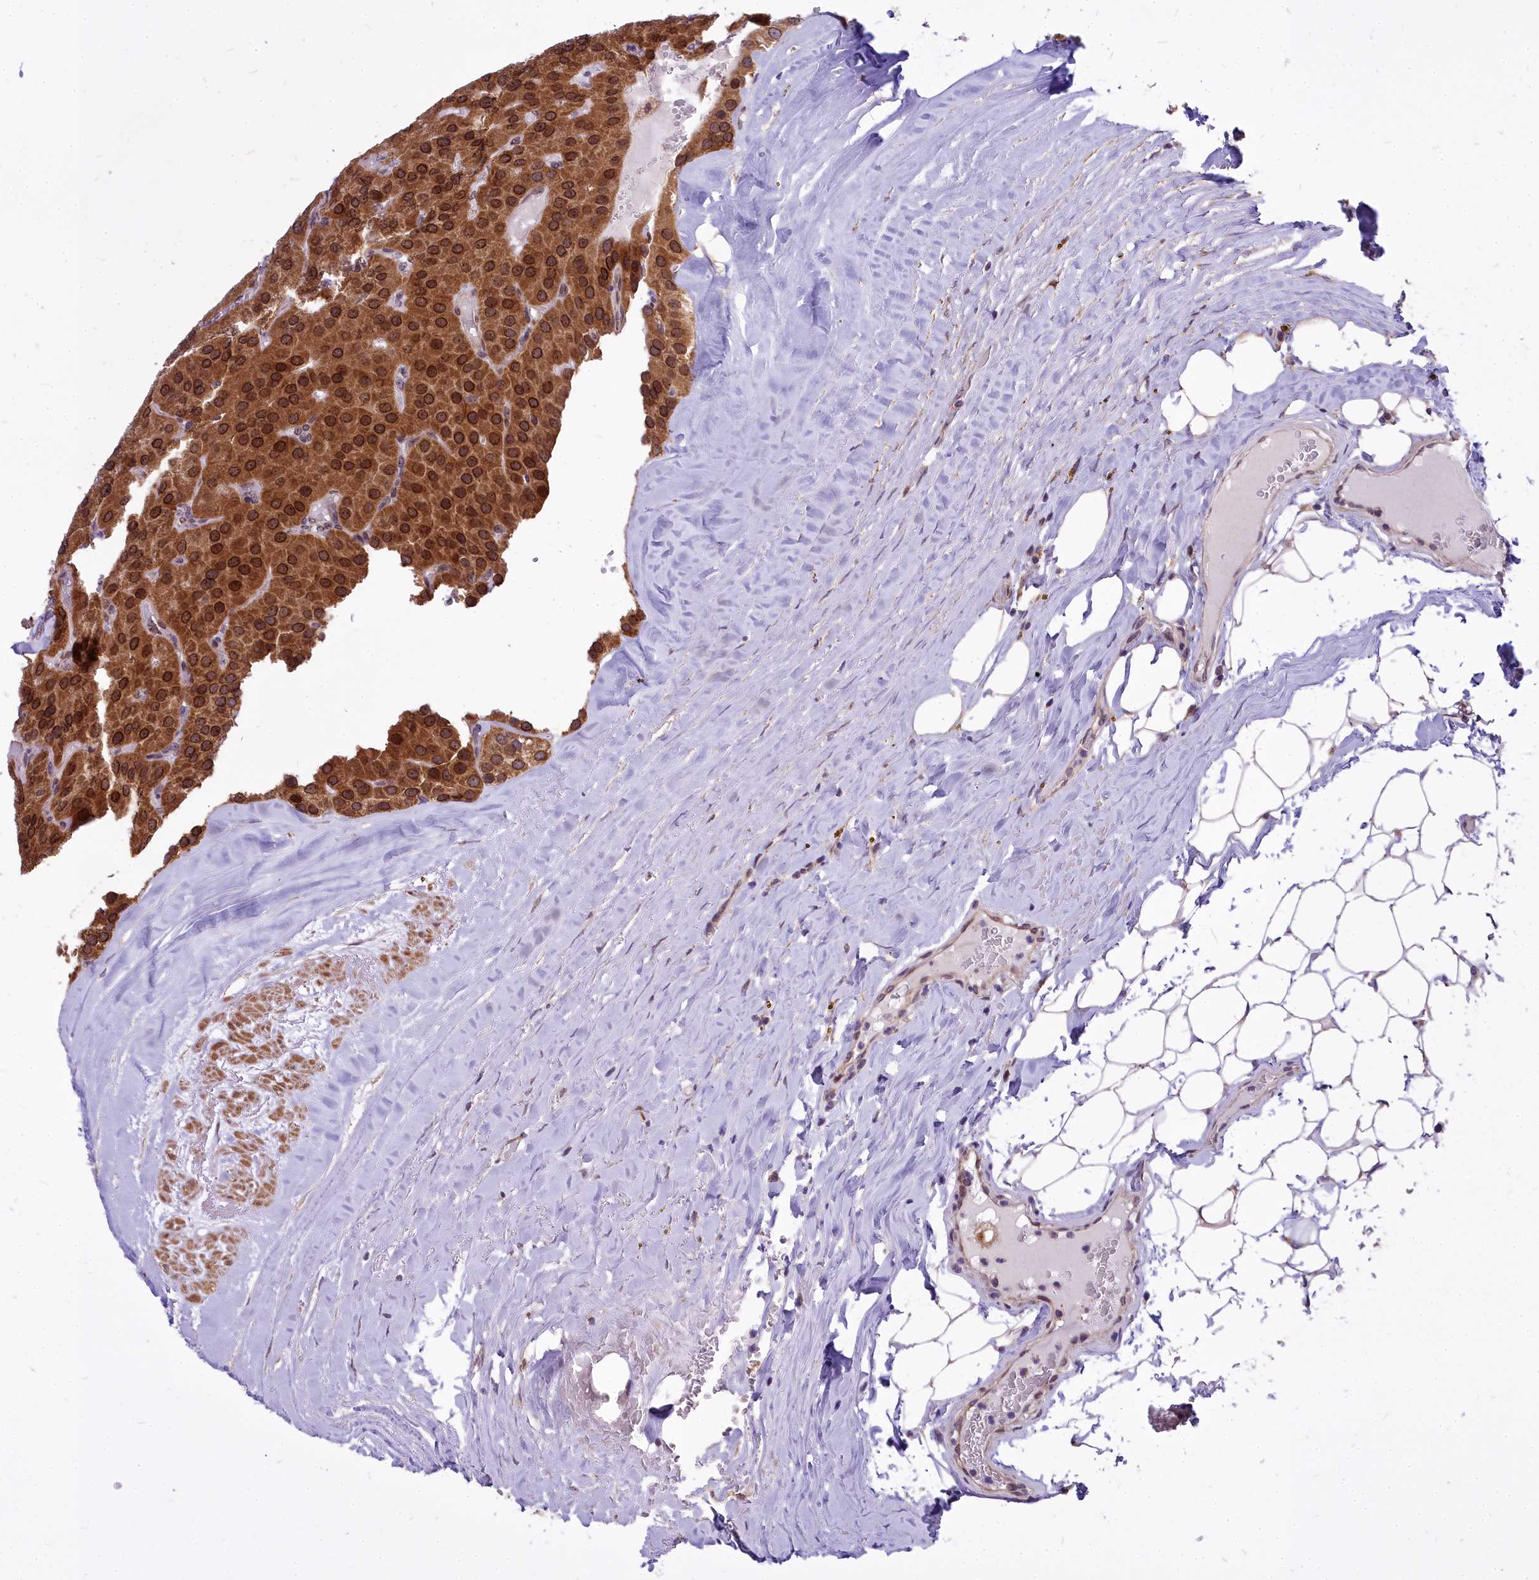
{"staining": {"intensity": "strong", "quantity": ">75%", "location": "cytoplasmic/membranous,nuclear"}, "tissue": "parathyroid gland", "cell_type": "Glandular cells", "image_type": "normal", "snomed": [{"axis": "morphology", "description": "Normal tissue, NOS"}, {"axis": "morphology", "description": "Adenoma, NOS"}, {"axis": "topography", "description": "Parathyroid gland"}], "caption": "Immunohistochemistry micrograph of benign parathyroid gland: parathyroid gland stained using IHC shows high levels of strong protein expression localized specifically in the cytoplasmic/membranous,nuclear of glandular cells, appearing as a cytoplasmic/membranous,nuclear brown color.", "gene": "ABCB8", "patient": {"sex": "female", "age": 86}}